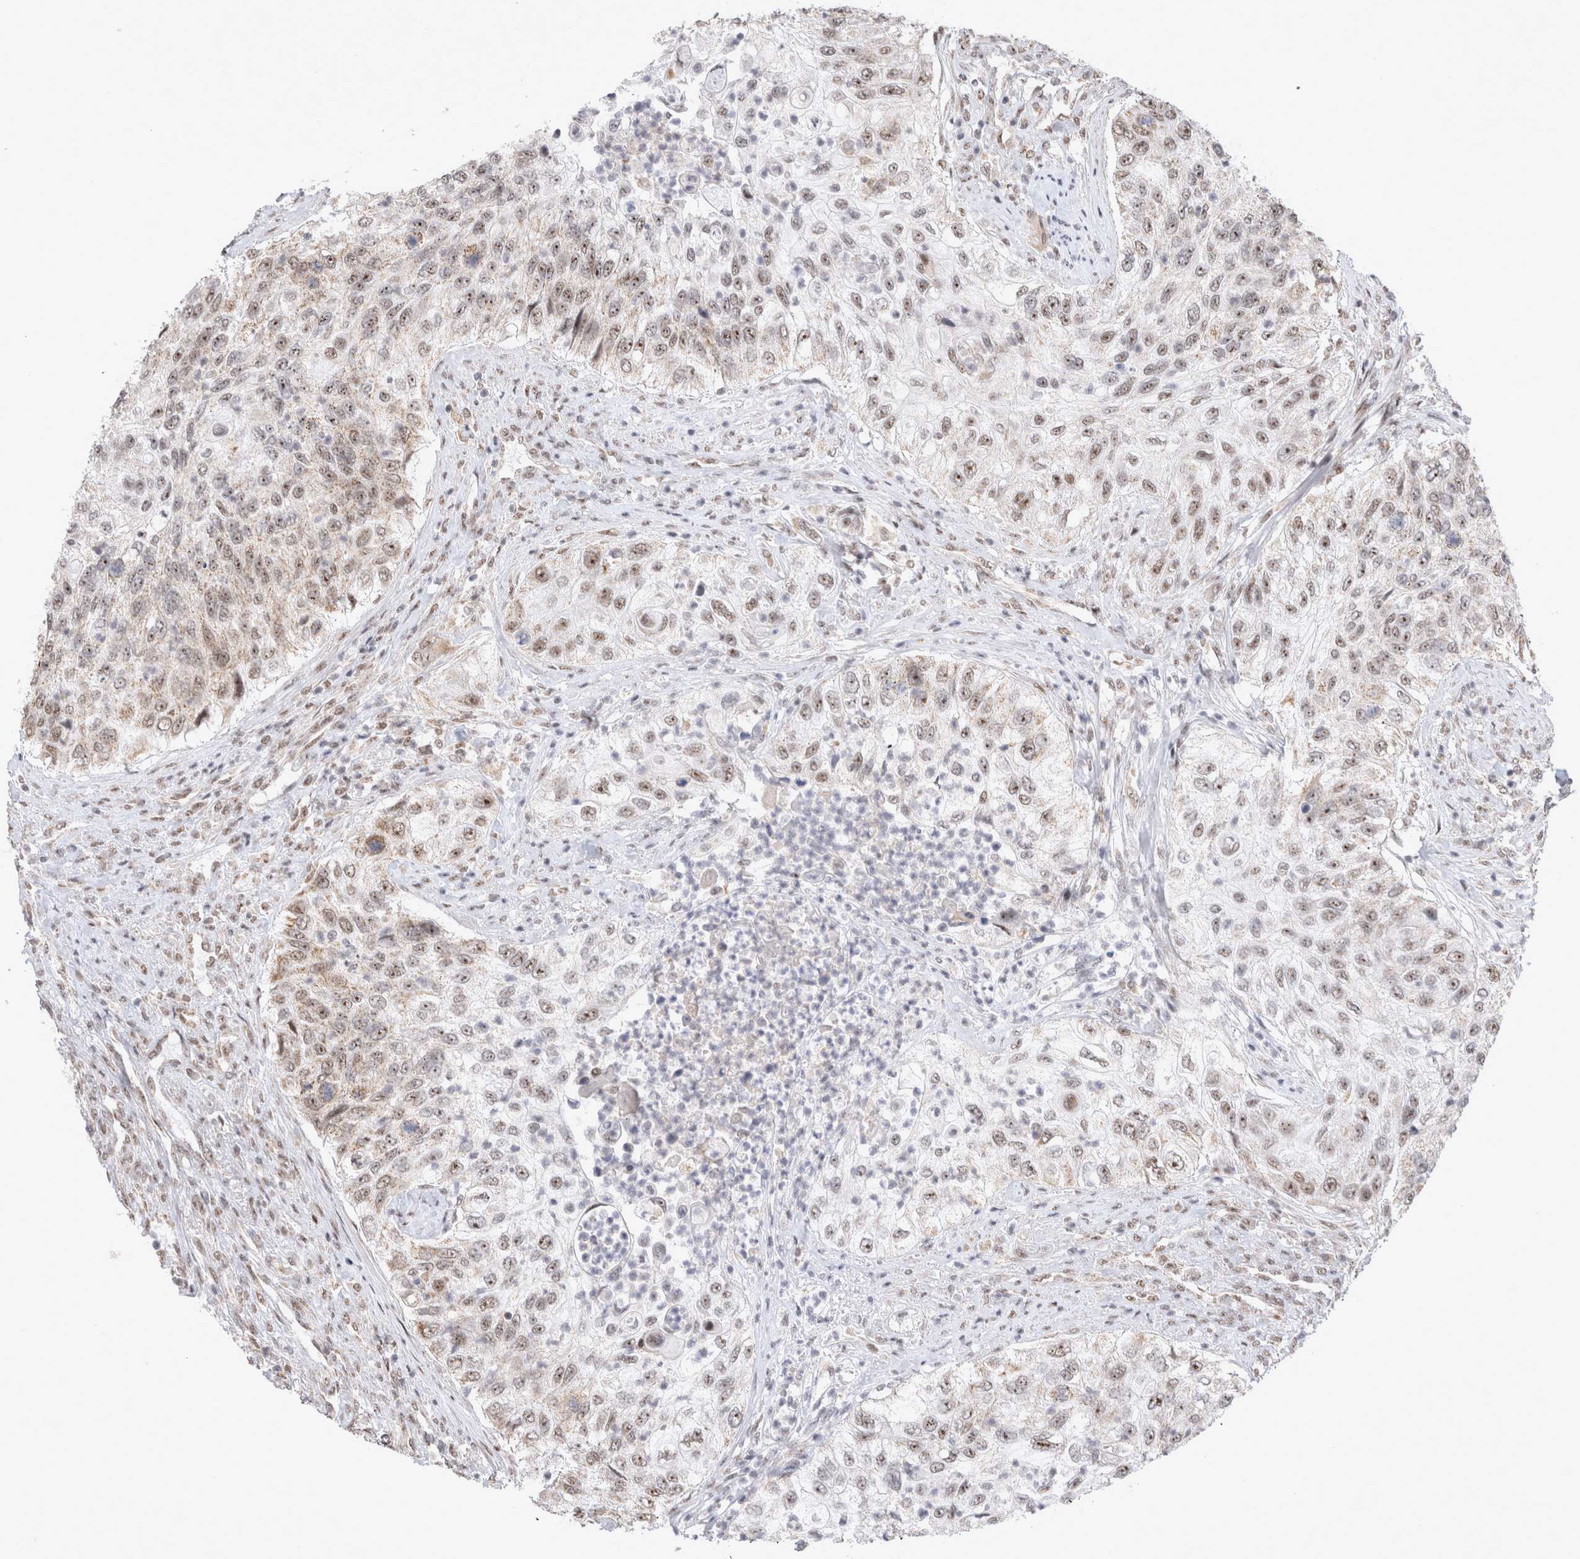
{"staining": {"intensity": "moderate", "quantity": ">75%", "location": "nuclear"}, "tissue": "urothelial cancer", "cell_type": "Tumor cells", "image_type": "cancer", "snomed": [{"axis": "morphology", "description": "Urothelial carcinoma, High grade"}, {"axis": "topography", "description": "Urinary bladder"}], "caption": "A histopathology image of human high-grade urothelial carcinoma stained for a protein demonstrates moderate nuclear brown staining in tumor cells.", "gene": "MRPL37", "patient": {"sex": "female", "age": 60}}